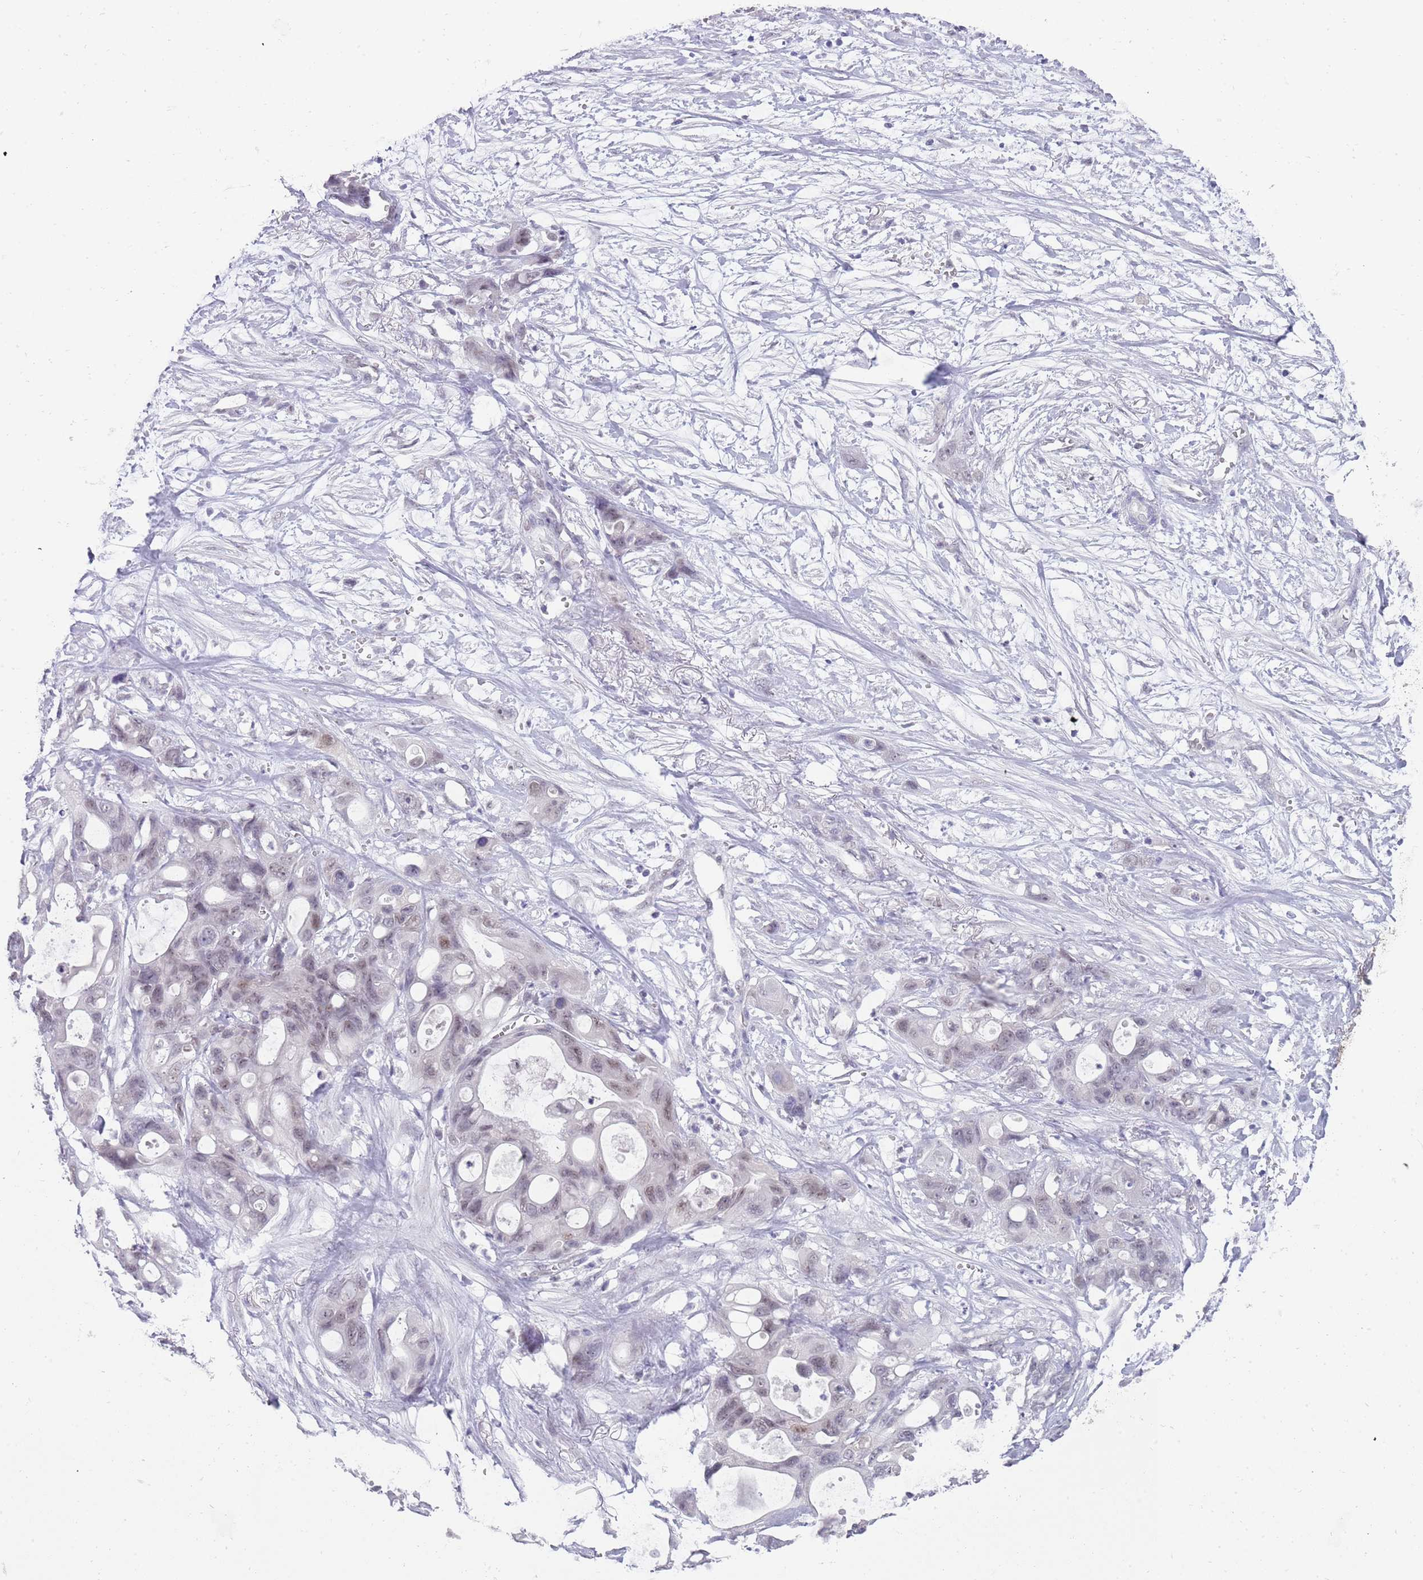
{"staining": {"intensity": "weak", "quantity": "<25%", "location": "nuclear"}, "tissue": "ovarian cancer", "cell_type": "Tumor cells", "image_type": "cancer", "snomed": [{"axis": "morphology", "description": "Cystadenocarcinoma, mucinous, NOS"}, {"axis": "topography", "description": "Ovary"}], "caption": "DAB (3,3'-diaminobenzidine) immunohistochemical staining of human ovarian mucinous cystadenocarcinoma shows no significant staining in tumor cells.", "gene": "SEPHS2", "patient": {"sex": "female", "age": 70}}